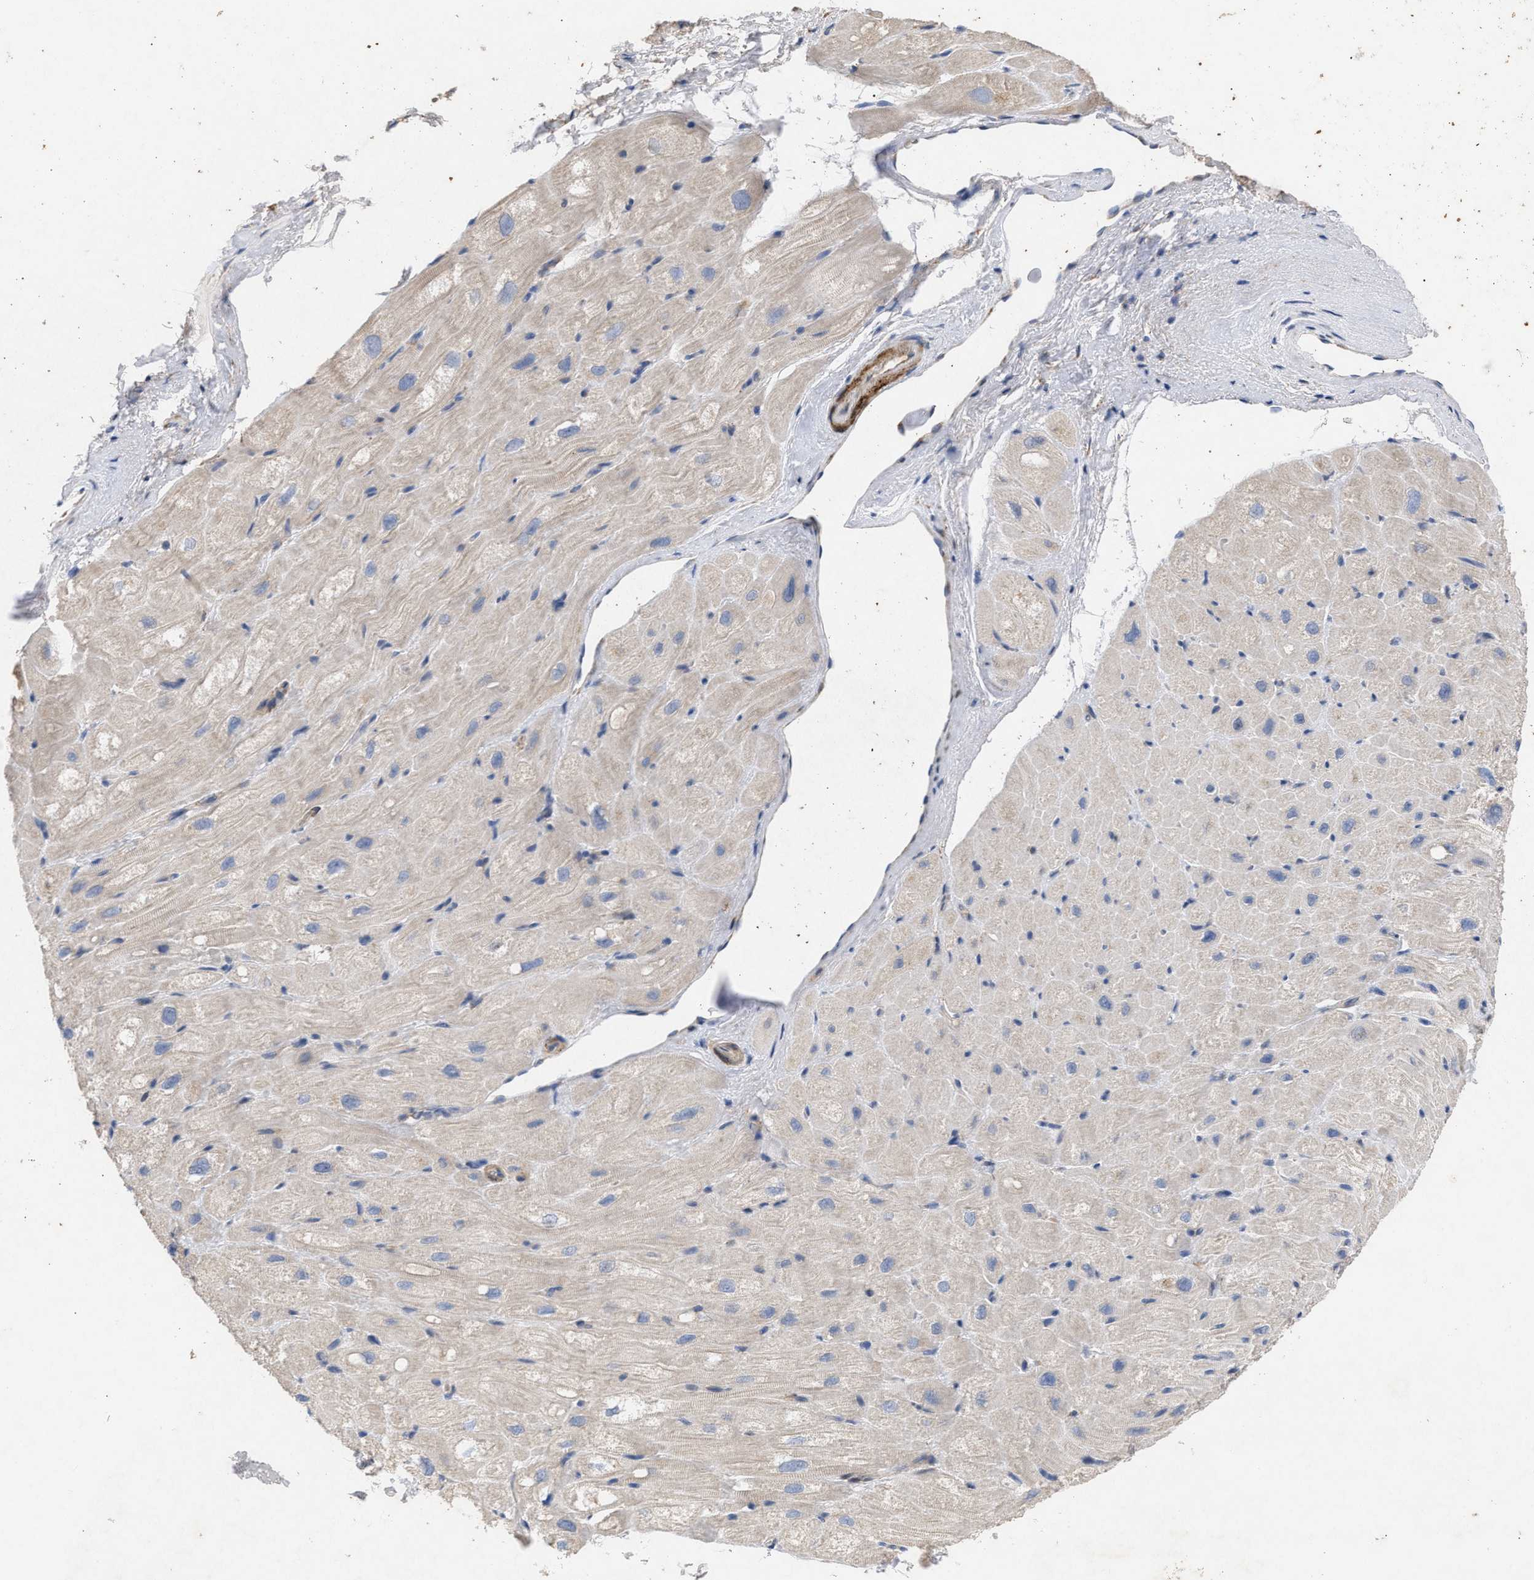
{"staining": {"intensity": "negative", "quantity": "none", "location": "none"}, "tissue": "heart muscle", "cell_type": "Cardiomyocytes", "image_type": "normal", "snomed": [{"axis": "morphology", "description": "Normal tissue, NOS"}, {"axis": "topography", "description": "Heart"}], "caption": "This is a image of IHC staining of benign heart muscle, which shows no expression in cardiomyocytes.", "gene": "SELENOM", "patient": {"sex": "male", "age": 49}}